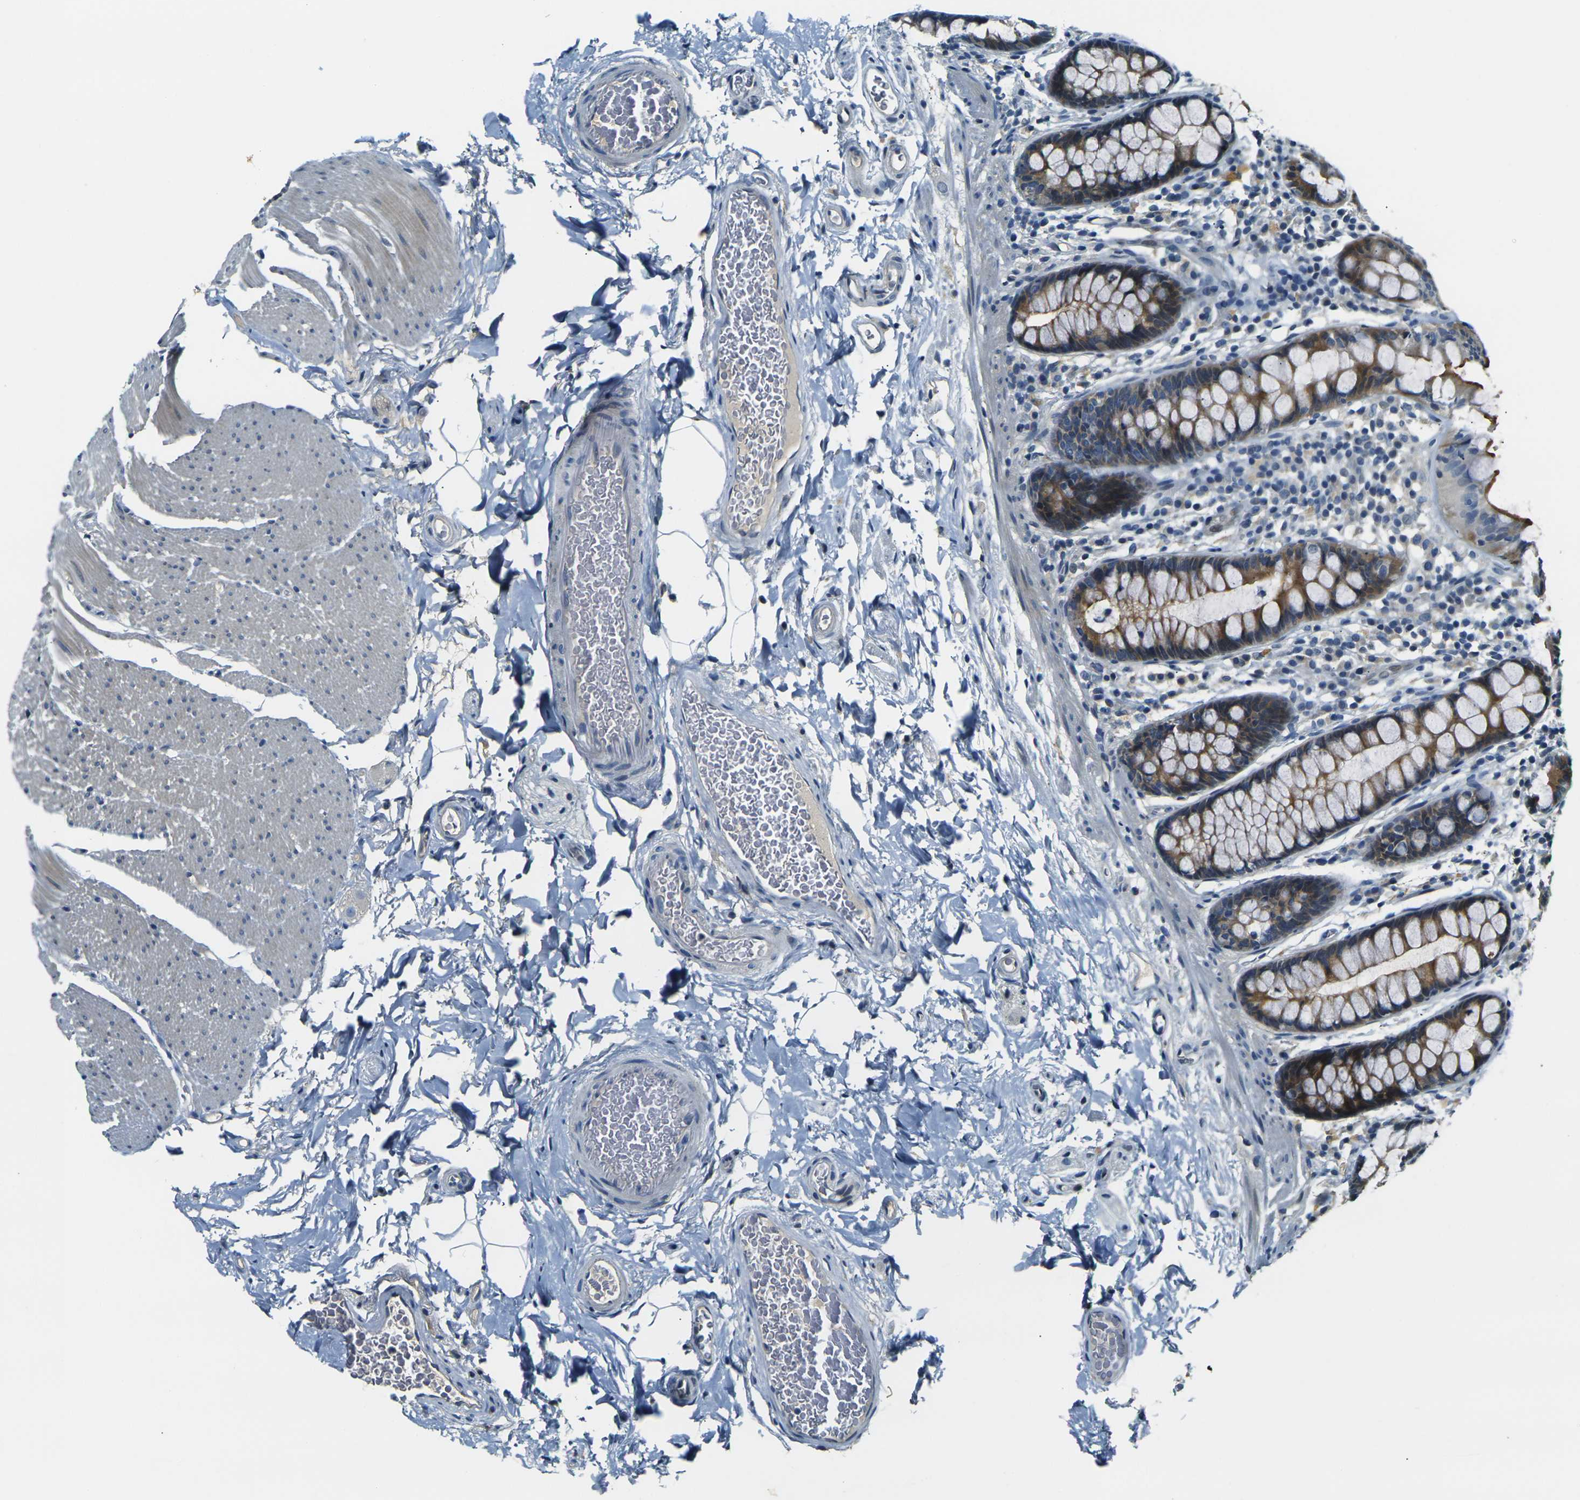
{"staining": {"intensity": "negative", "quantity": "none", "location": "none"}, "tissue": "colon", "cell_type": "Endothelial cells", "image_type": "normal", "snomed": [{"axis": "morphology", "description": "Normal tissue, NOS"}, {"axis": "topography", "description": "Colon"}], "caption": "Immunohistochemistry (IHC) image of unremarkable colon stained for a protein (brown), which displays no staining in endothelial cells.", "gene": "SHISAL2B", "patient": {"sex": "female", "age": 80}}